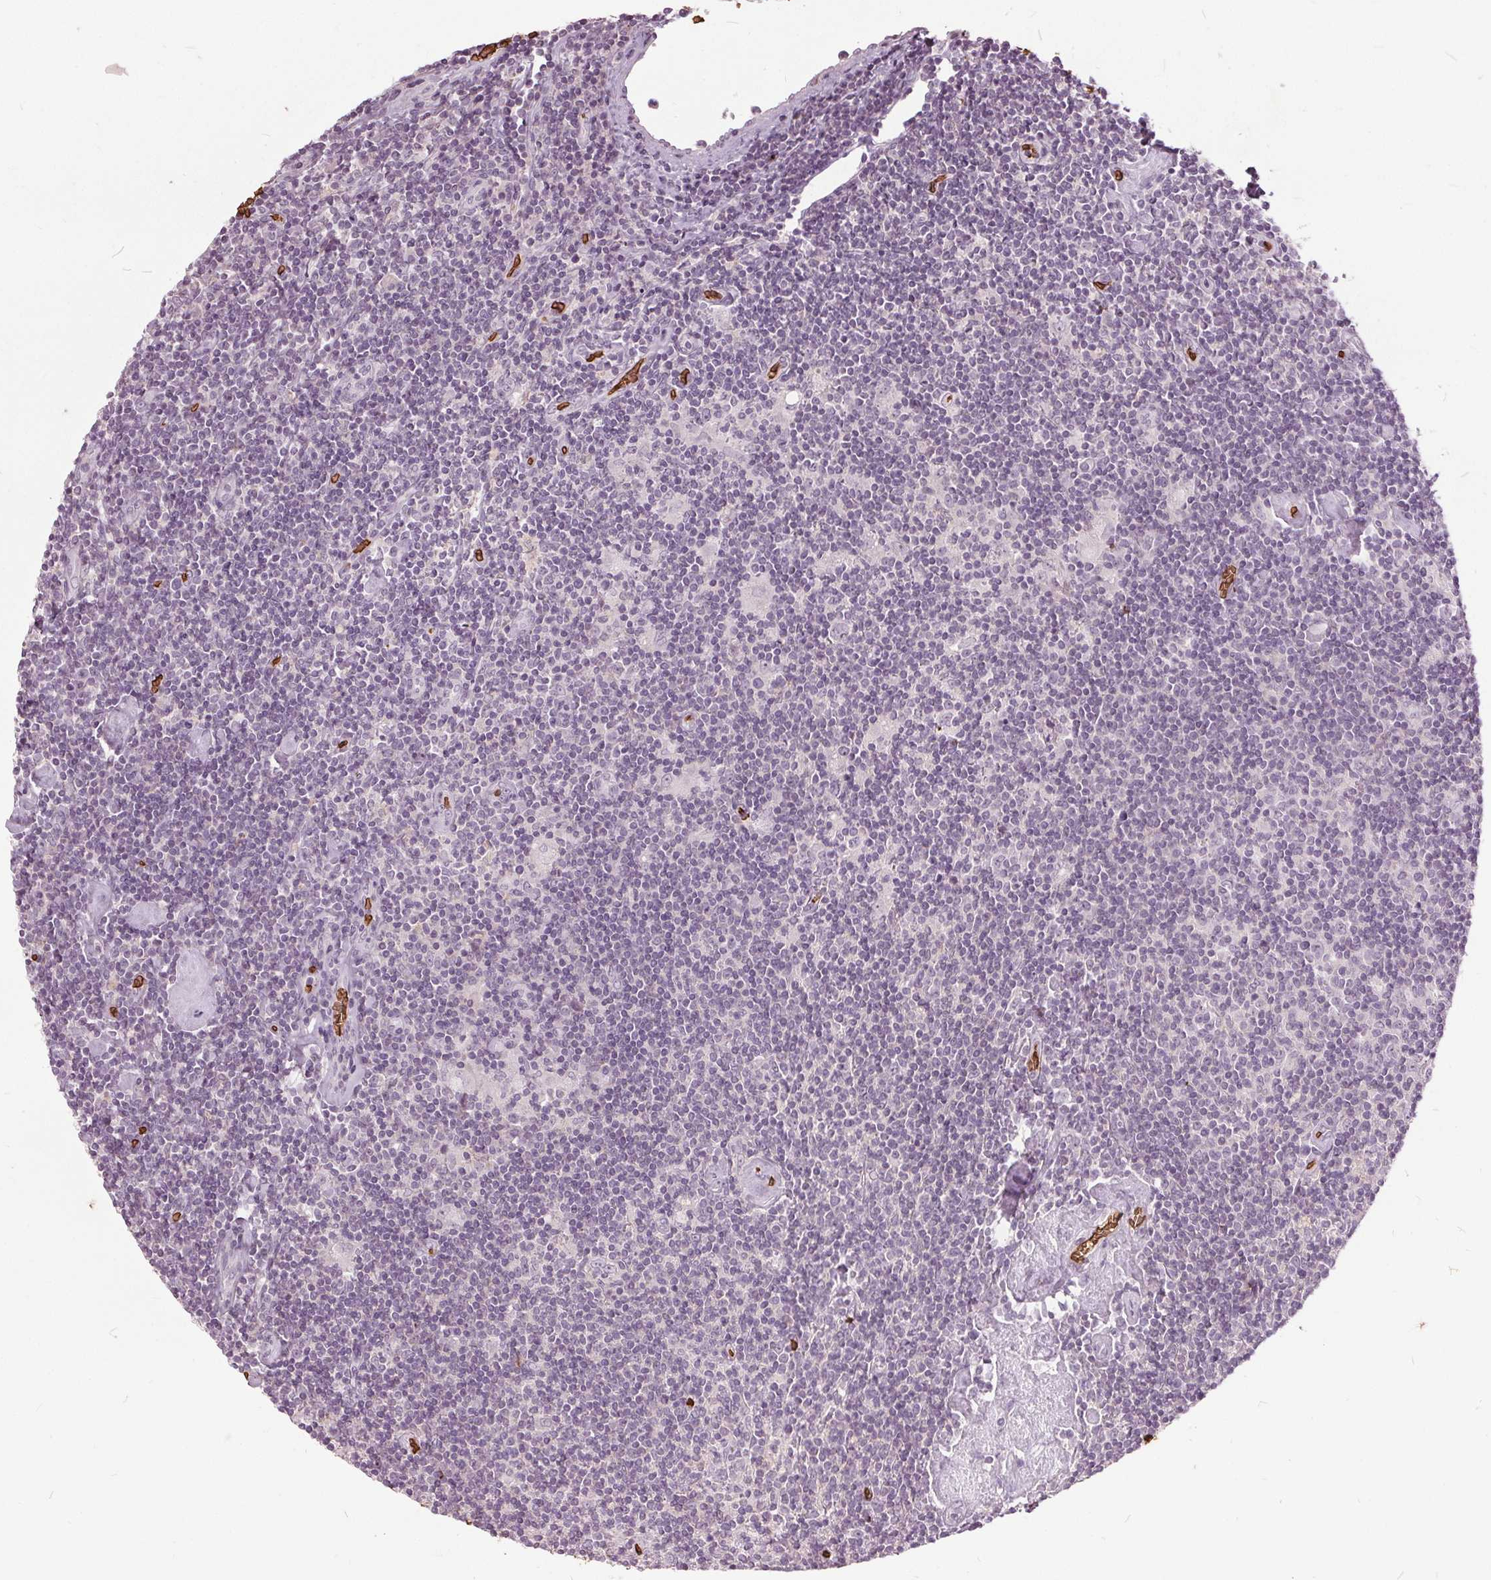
{"staining": {"intensity": "negative", "quantity": "none", "location": "none"}, "tissue": "lymphoma", "cell_type": "Tumor cells", "image_type": "cancer", "snomed": [{"axis": "morphology", "description": "Hodgkin's disease, NOS"}, {"axis": "topography", "description": "Lymph node"}], "caption": "The immunohistochemistry histopathology image has no significant expression in tumor cells of lymphoma tissue. (DAB (3,3'-diaminobenzidine) IHC with hematoxylin counter stain).", "gene": "SLC4A1", "patient": {"sex": "male", "age": 40}}